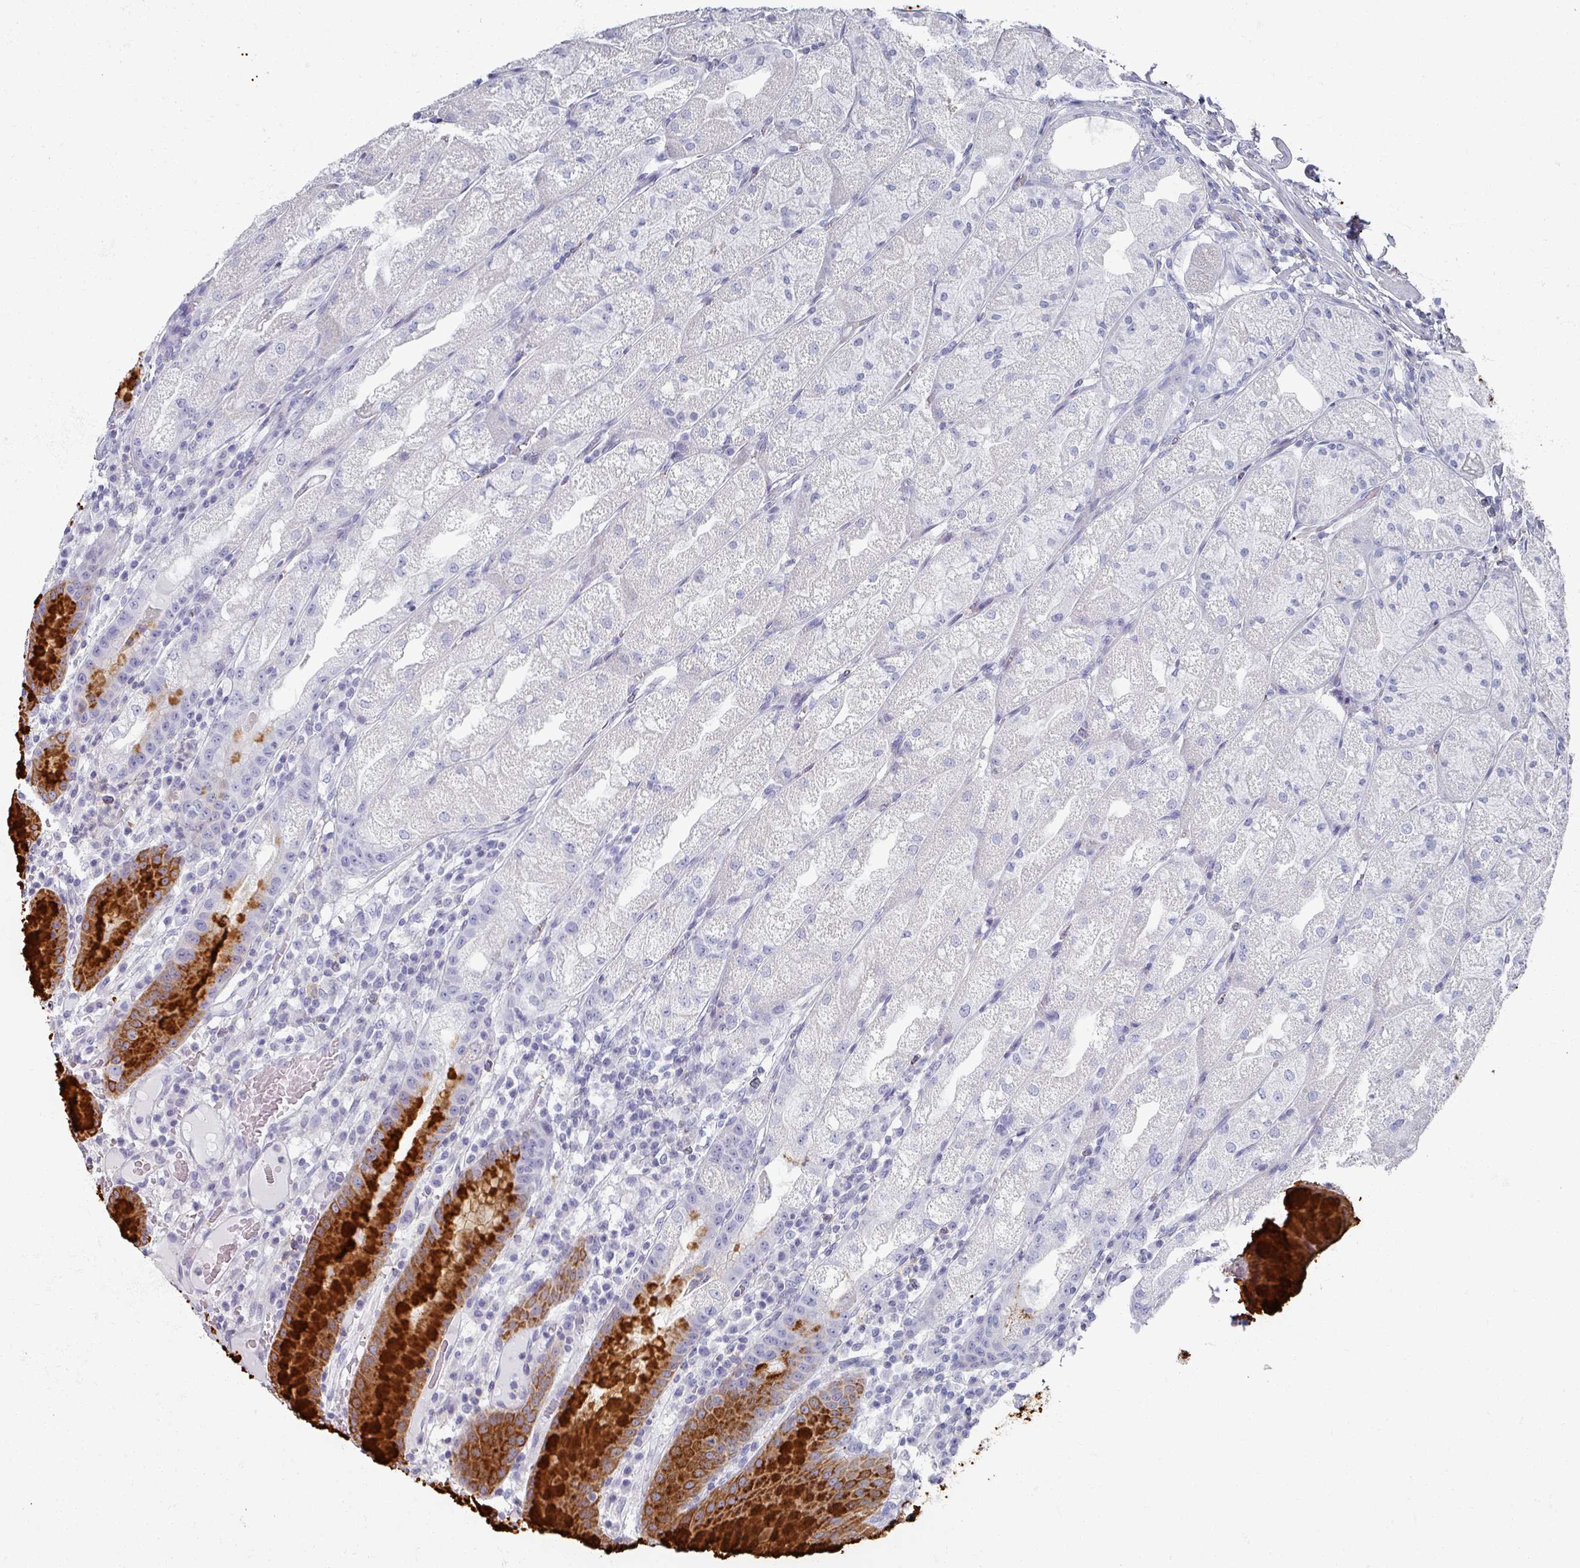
{"staining": {"intensity": "strong", "quantity": "25%-75%", "location": "cytoplasmic/membranous"}, "tissue": "stomach", "cell_type": "Glandular cells", "image_type": "normal", "snomed": [{"axis": "morphology", "description": "Normal tissue, NOS"}, {"axis": "topography", "description": "Stomach, upper"}], "caption": "A high-resolution histopathology image shows IHC staining of unremarkable stomach, which demonstrates strong cytoplasmic/membranous staining in approximately 25%-75% of glandular cells.", "gene": "OMG", "patient": {"sex": "male", "age": 52}}